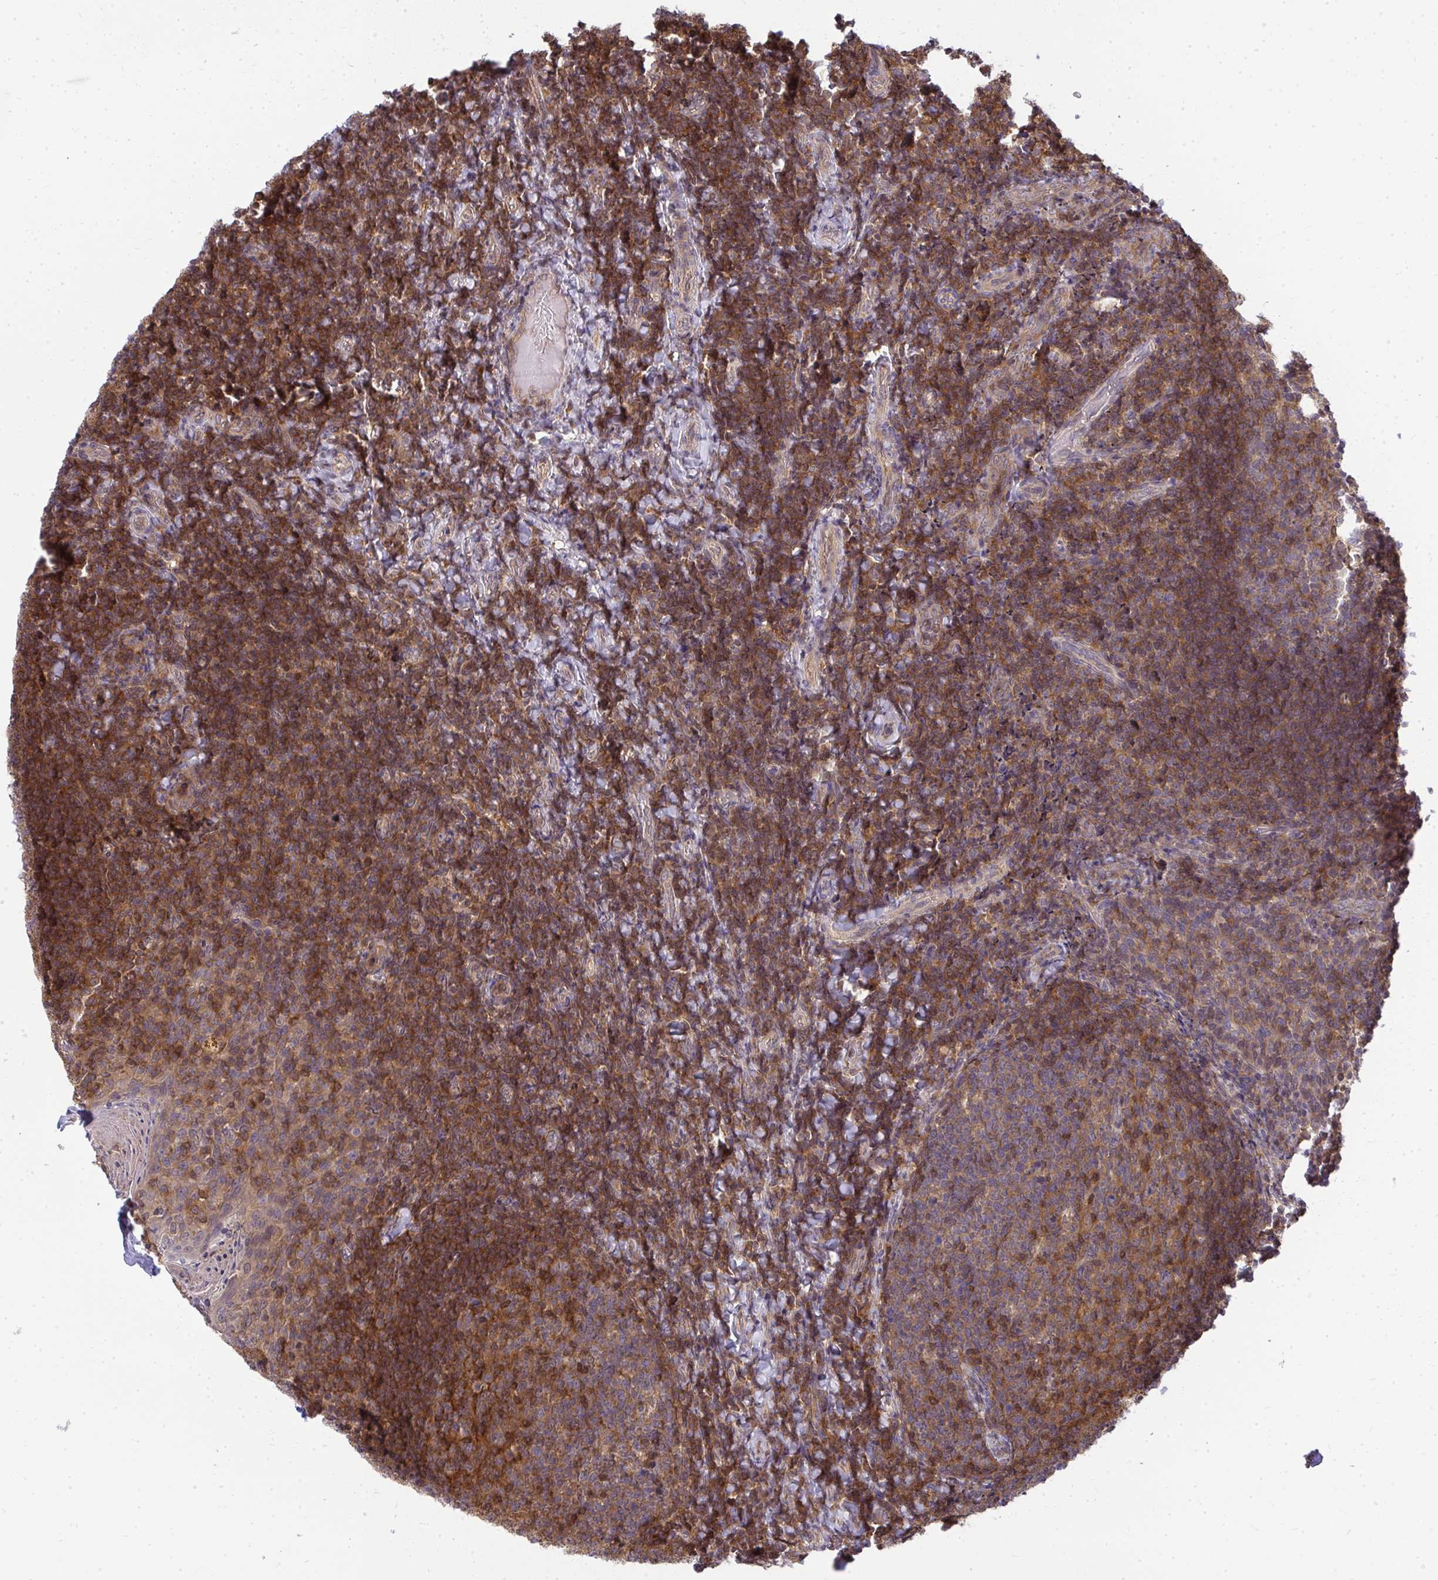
{"staining": {"intensity": "moderate", "quantity": "<25%", "location": "cytoplasmic/membranous"}, "tissue": "tonsil", "cell_type": "Germinal center cells", "image_type": "normal", "snomed": [{"axis": "morphology", "description": "Normal tissue, NOS"}, {"axis": "topography", "description": "Tonsil"}], "caption": "Moderate cytoplasmic/membranous protein positivity is appreciated in about <25% of germinal center cells in tonsil.", "gene": "HDHD2", "patient": {"sex": "female", "age": 10}}